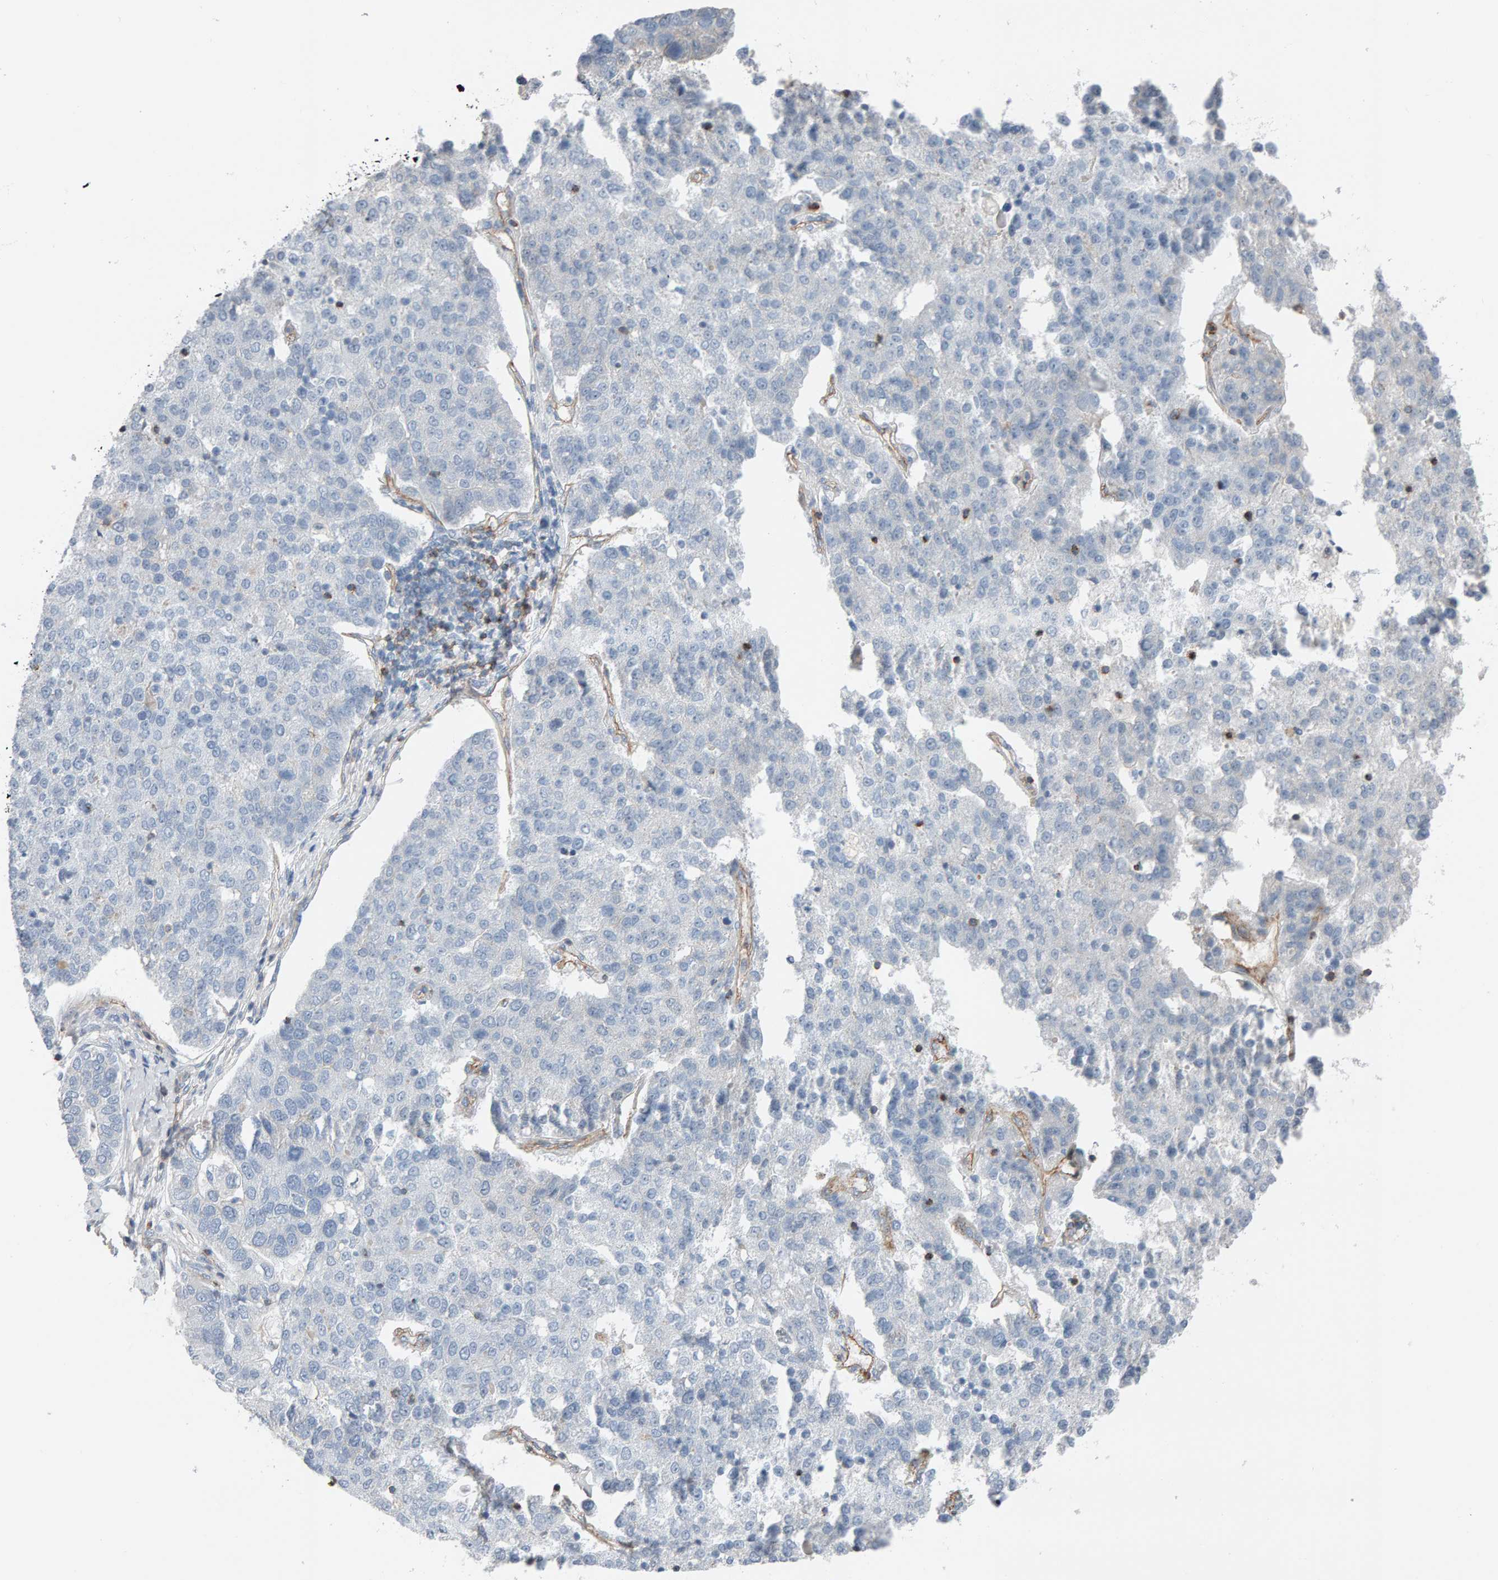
{"staining": {"intensity": "negative", "quantity": "none", "location": "none"}, "tissue": "pancreatic cancer", "cell_type": "Tumor cells", "image_type": "cancer", "snomed": [{"axis": "morphology", "description": "Adenocarcinoma, NOS"}, {"axis": "topography", "description": "Pancreas"}], "caption": "Immunohistochemistry (IHC) of pancreatic adenocarcinoma exhibits no positivity in tumor cells. The staining is performed using DAB brown chromogen with nuclei counter-stained in using hematoxylin.", "gene": "FYN", "patient": {"sex": "female", "age": 61}}